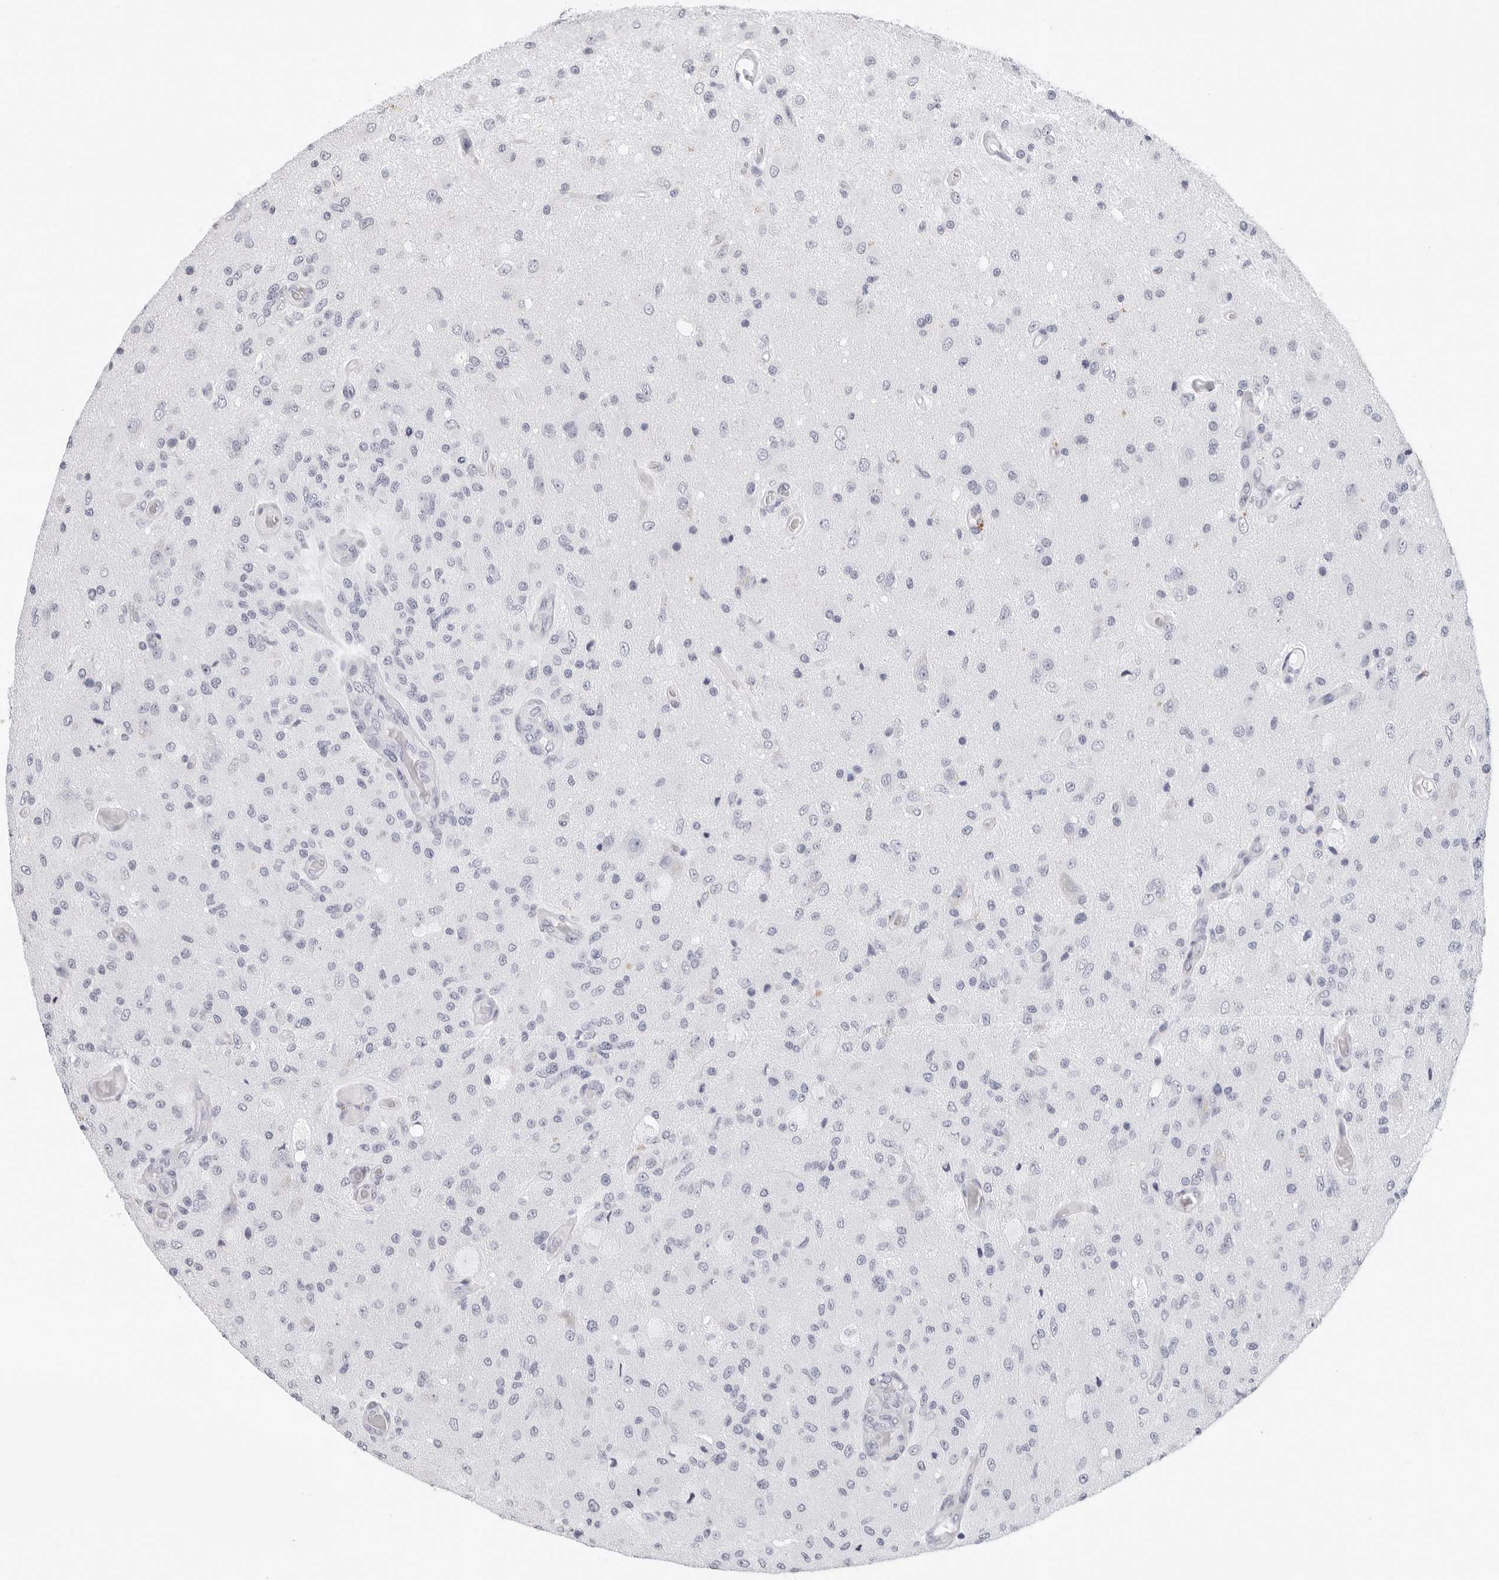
{"staining": {"intensity": "negative", "quantity": "none", "location": "none"}, "tissue": "glioma", "cell_type": "Tumor cells", "image_type": "cancer", "snomed": [{"axis": "morphology", "description": "Normal tissue, NOS"}, {"axis": "morphology", "description": "Glioma, malignant, High grade"}, {"axis": "topography", "description": "Cerebral cortex"}], "caption": "An immunohistochemistry (IHC) image of glioma is shown. There is no staining in tumor cells of glioma.", "gene": "AGMAT", "patient": {"sex": "male", "age": 77}}